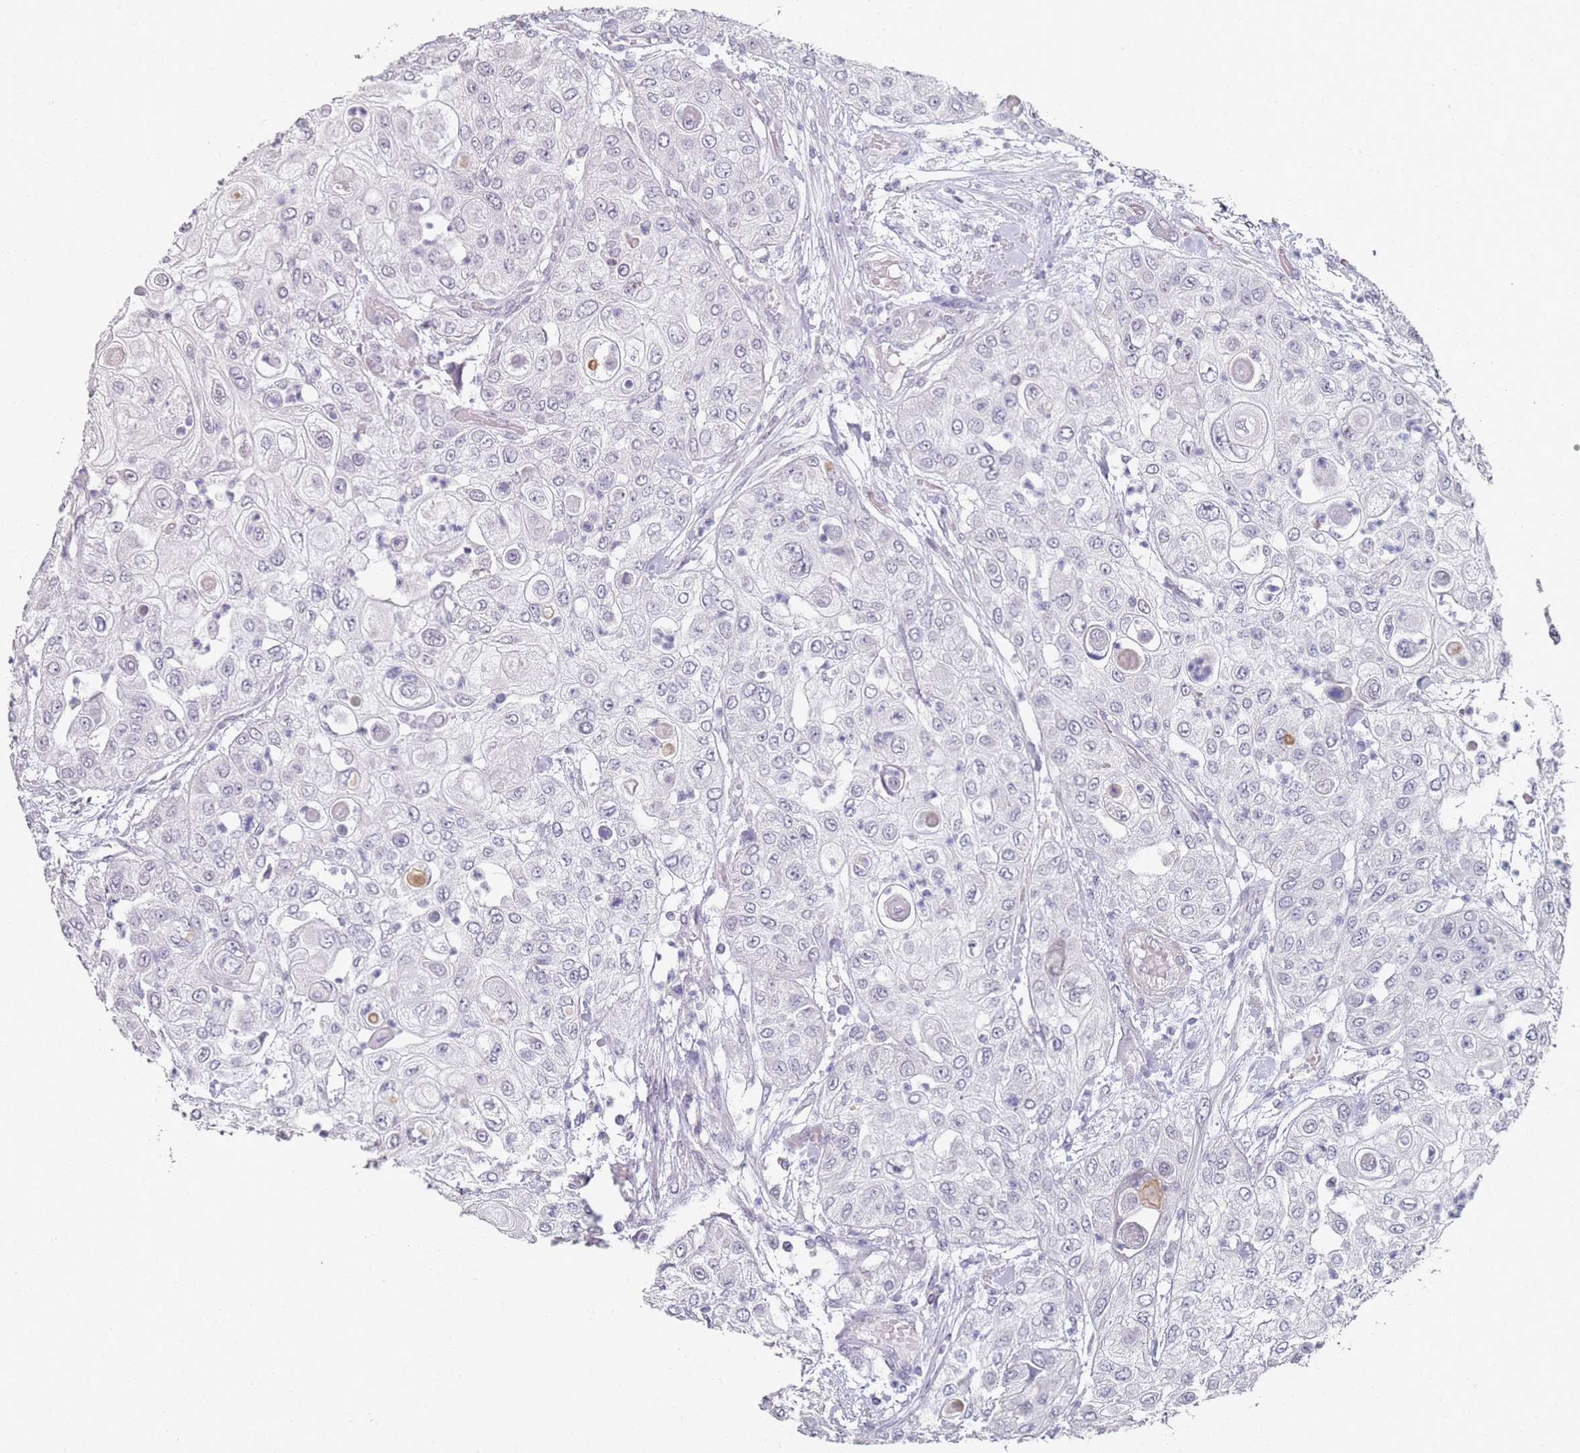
{"staining": {"intensity": "negative", "quantity": "none", "location": "none"}, "tissue": "urothelial cancer", "cell_type": "Tumor cells", "image_type": "cancer", "snomed": [{"axis": "morphology", "description": "Urothelial carcinoma, High grade"}, {"axis": "topography", "description": "Urinary bladder"}], "caption": "A photomicrograph of human high-grade urothelial carcinoma is negative for staining in tumor cells. Brightfield microscopy of immunohistochemistry (IHC) stained with DAB (brown) and hematoxylin (blue), captured at high magnification.", "gene": "DNAH11", "patient": {"sex": "female", "age": 79}}